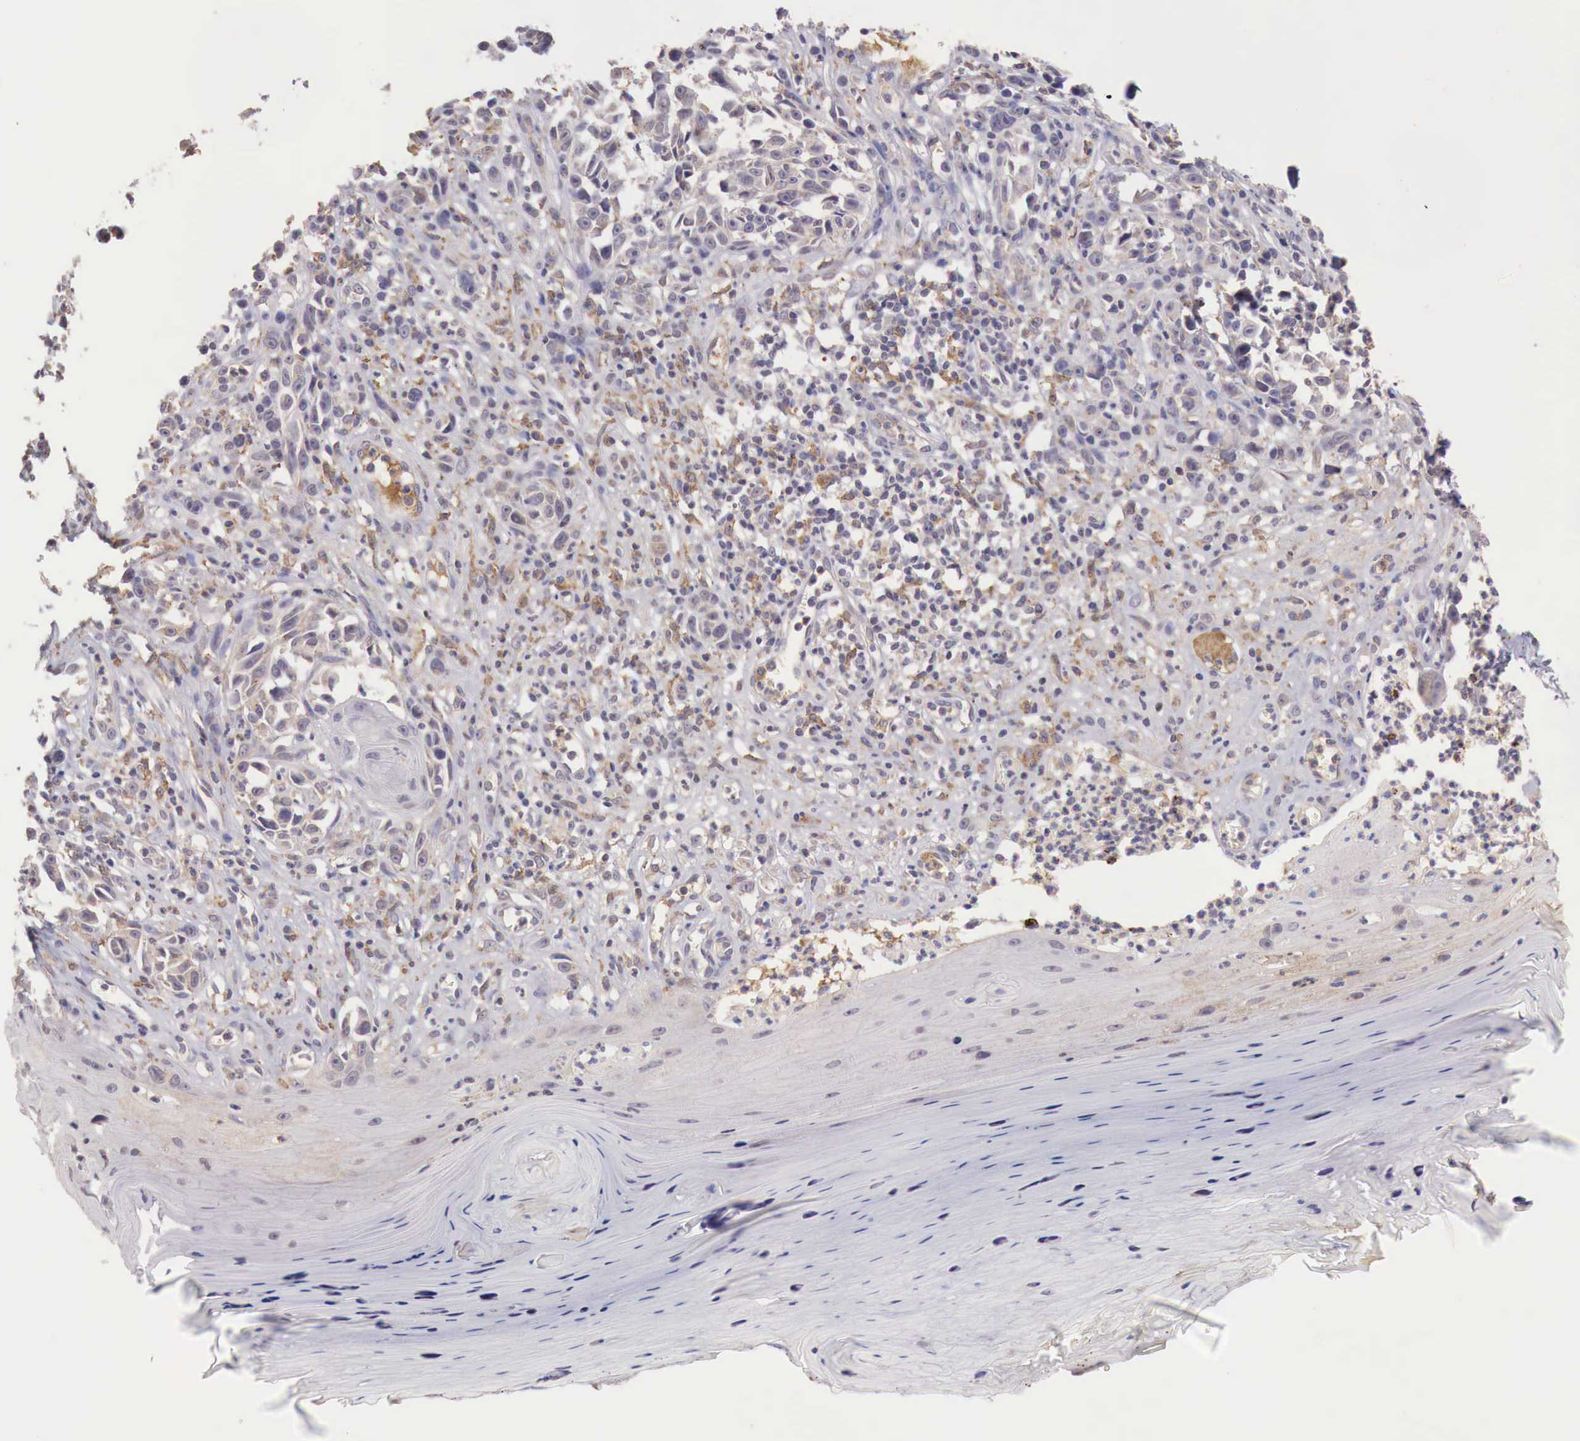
{"staining": {"intensity": "weak", "quantity": "<25%", "location": "cytoplasmic/membranous"}, "tissue": "melanoma", "cell_type": "Tumor cells", "image_type": "cancer", "snomed": [{"axis": "morphology", "description": "Malignant melanoma, NOS"}, {"axis": "topography", "description": "Skin"}], "caption": "IHC of human malignant melanoma displays no positivity in tumor cells. (Stains: DAB immunohistochemistry (IHC) with hematoxylin counter stain, Microscopy: brightfield microscopy at high magnification).", "gene": "CHRDL1", "patient": {"sex": "female", "age": 82}}